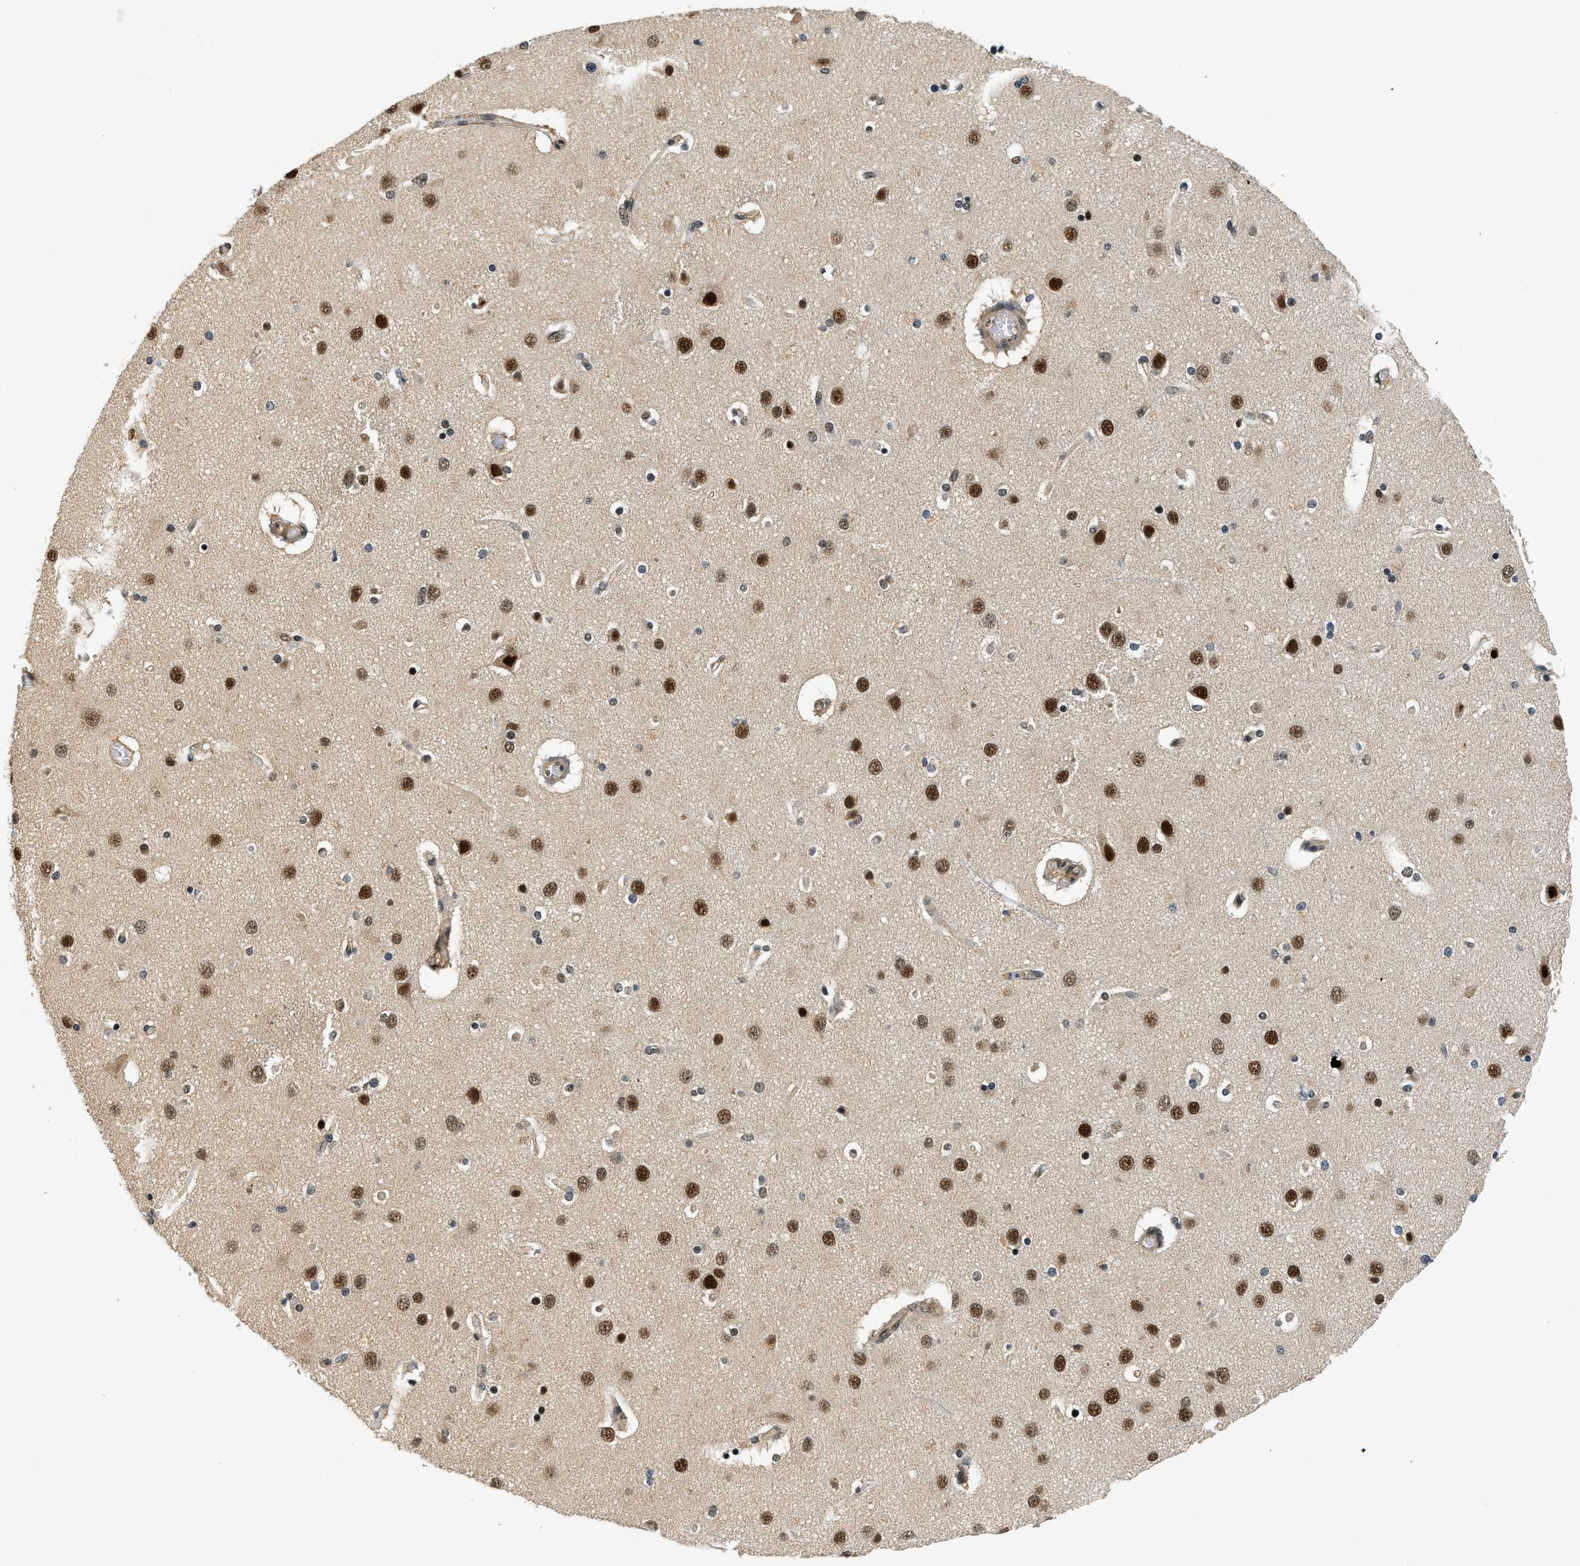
{"staining": {"intensity": "weak", "quantity": "25%-75%", "location": "cytoplasmic/membranous,nuclear"}, "tissue": "cerebral cortex", "cell_type": "Endothelial cells", "image_type": "normal", "snomed": [{"axis": "morphology", "description": "Normal tissue, NOS"}, {"axis": "topography", "description": "Cerebral cortex"}], "caption": "About 25%-75% of endothelial cells in unremarkable human cerebral cortex exhibit weak cytoplasmic/membranous,nuclear protein staining as visualized by brown immunohistochemical staining.", "gene": "PSMD3", "patient": {"sex": "female", "age": 54}}